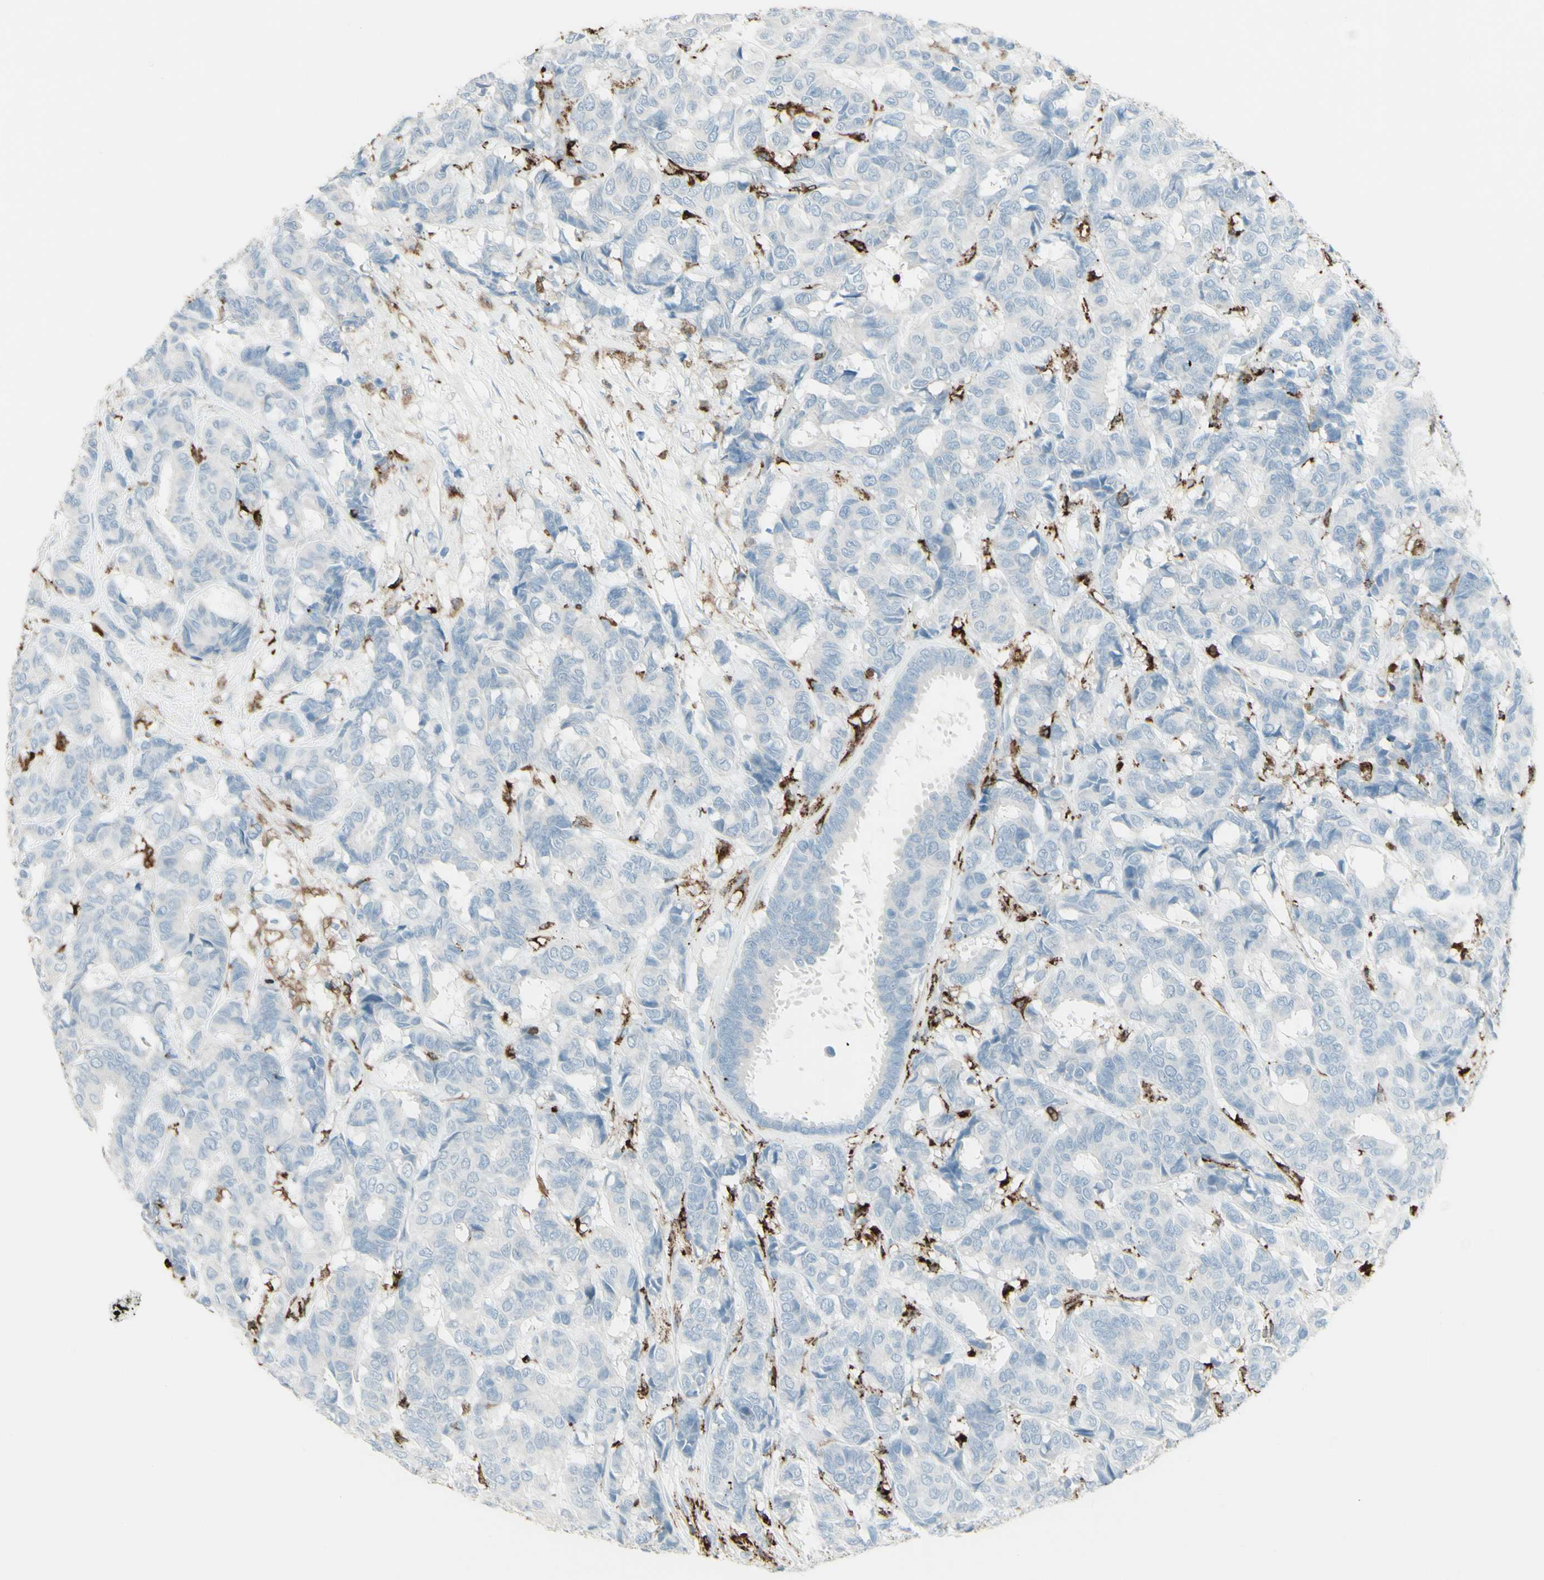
{"staining": {"intensity": "negative", "quantity": "none", "location": "none"}, "tissue": "breast cancer", "cell_type": "Tumor cells", "image_type": "cancer", "snomed": [{"axis": "morphology", "description": "Duct carcinoma"}, {"axis": "topography", "description": "Breast"}], "caption": "Image shows no protein staining in tumor cells of breast infiltrating ductal carcinoma tissue.", "gene": "HLA-DPB1", "patient": {"sex": "female", "age": 87}}